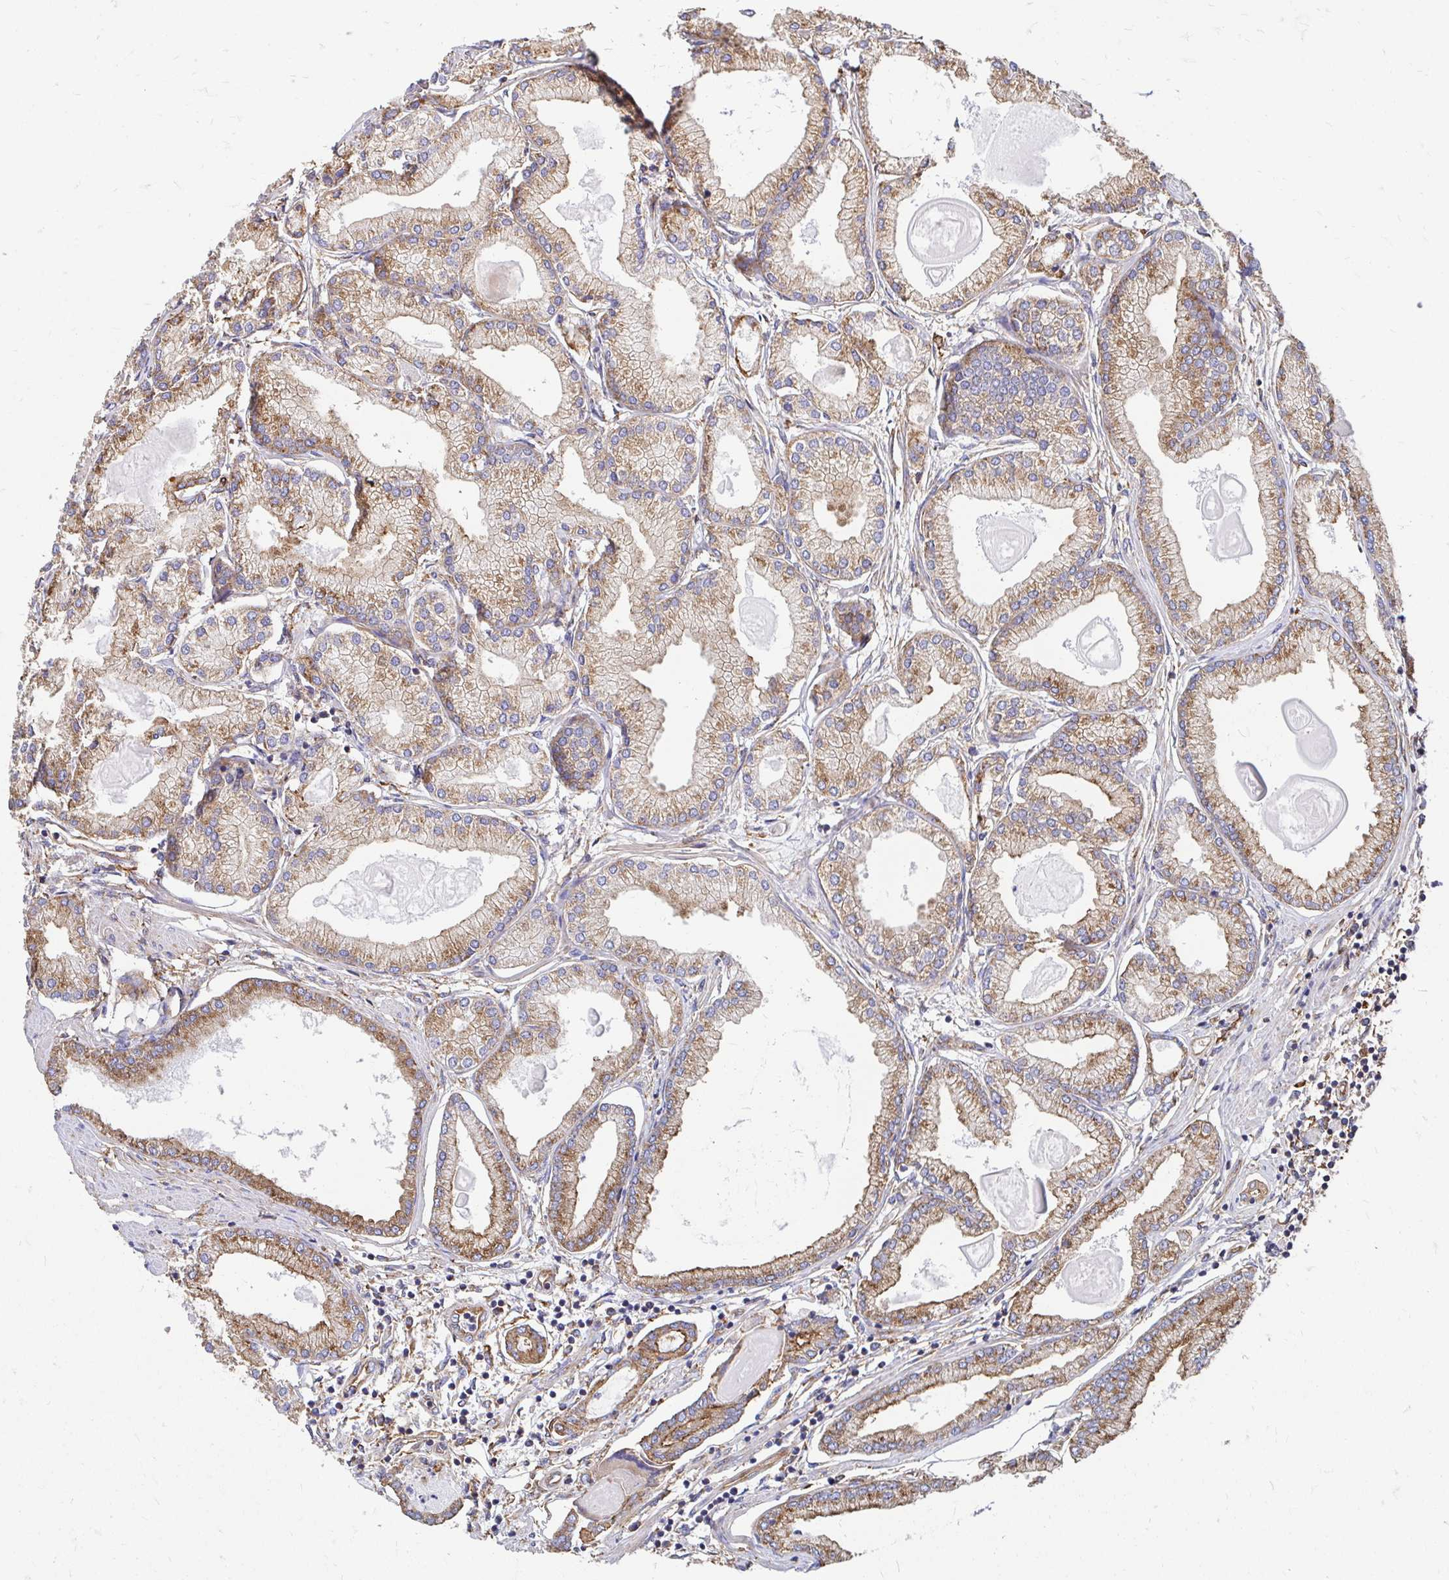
{"staining": {"intensity": "moderate", "quantity": ">75%", "location": "cytoplasmic/membranous"}, "tissue": "prostate cancer", "cell_type": "Tumor cells", "image_type": "cancer", "snomed": [{"axis": "morphology", "description": "Adenocarcinoma, High grade"}, {"axis": "topography", "description": "Prostate"}], "caption": "Protein staining of high-grade adenocarcinoma (prostate) tissue demonstrates moderate cytoplasmic/membranous expression in approximately >75% of tumor cells.", "gene": "CLTC", "patient": {"sex": "male", "age": 68}}